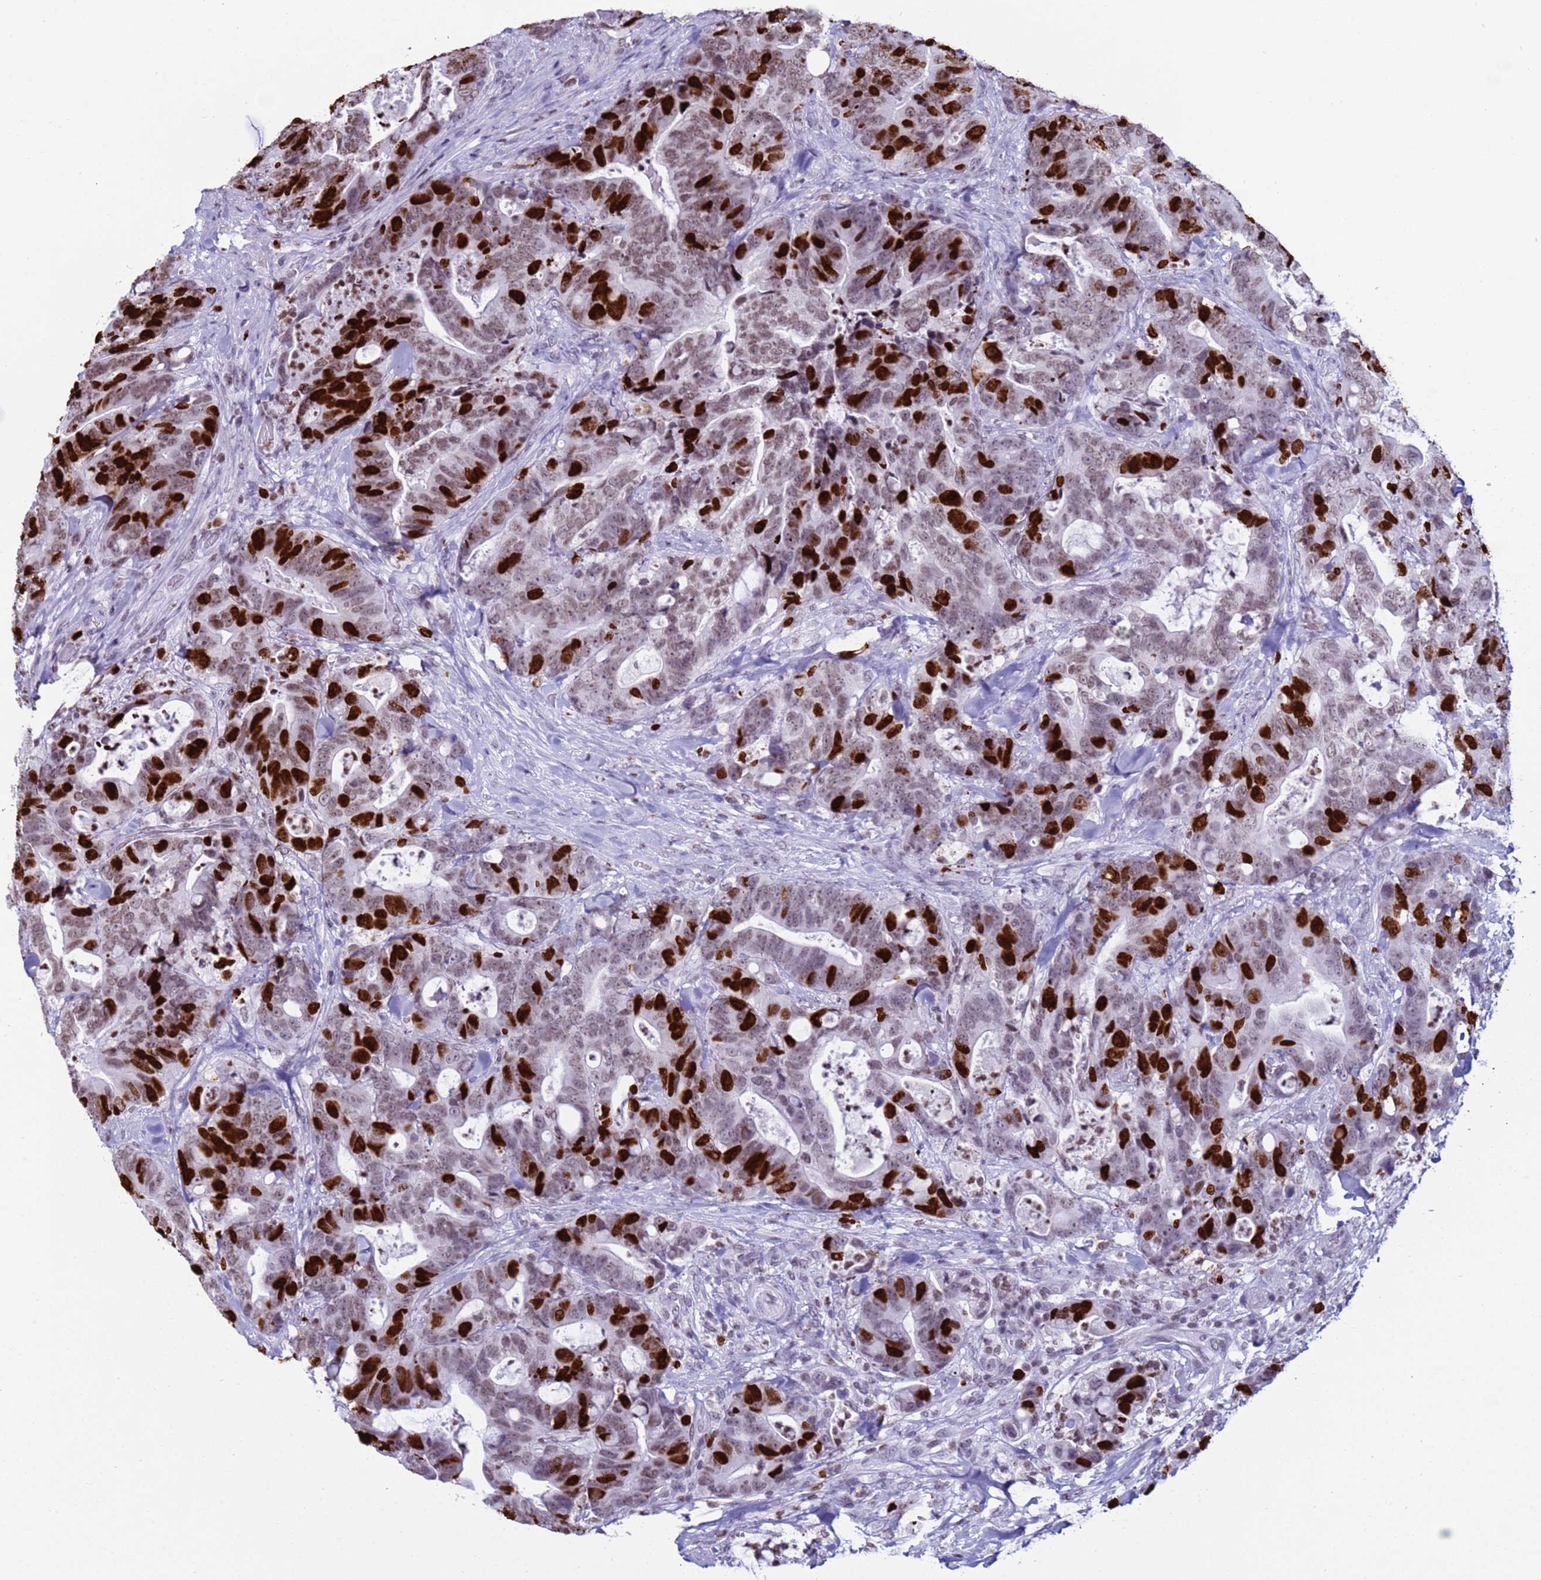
{"staining": {"intensity": "strong", "quantity": "25%-75%", "location": "nuclear"}, "tissue": "colorectal cancer", "cell_type": "Tumor cells", "image_type": "cancer", "snomed": [{"axis": "morphology", "description": "Adenocarcinoma, NOS"}, {"axis": "topography", "description": "Colon"}], "caption": "Immunohistochemistry micrograph of neoplastic tissue: human colorectal adenocarcinoma stained using IHC reveals high levels of strong protein expression localized specifically in the nuclear of tumor cells, appearing as a nuclear brown color.", "gene": "H4C8", "patient": {"sex": "female", "age": 82}}